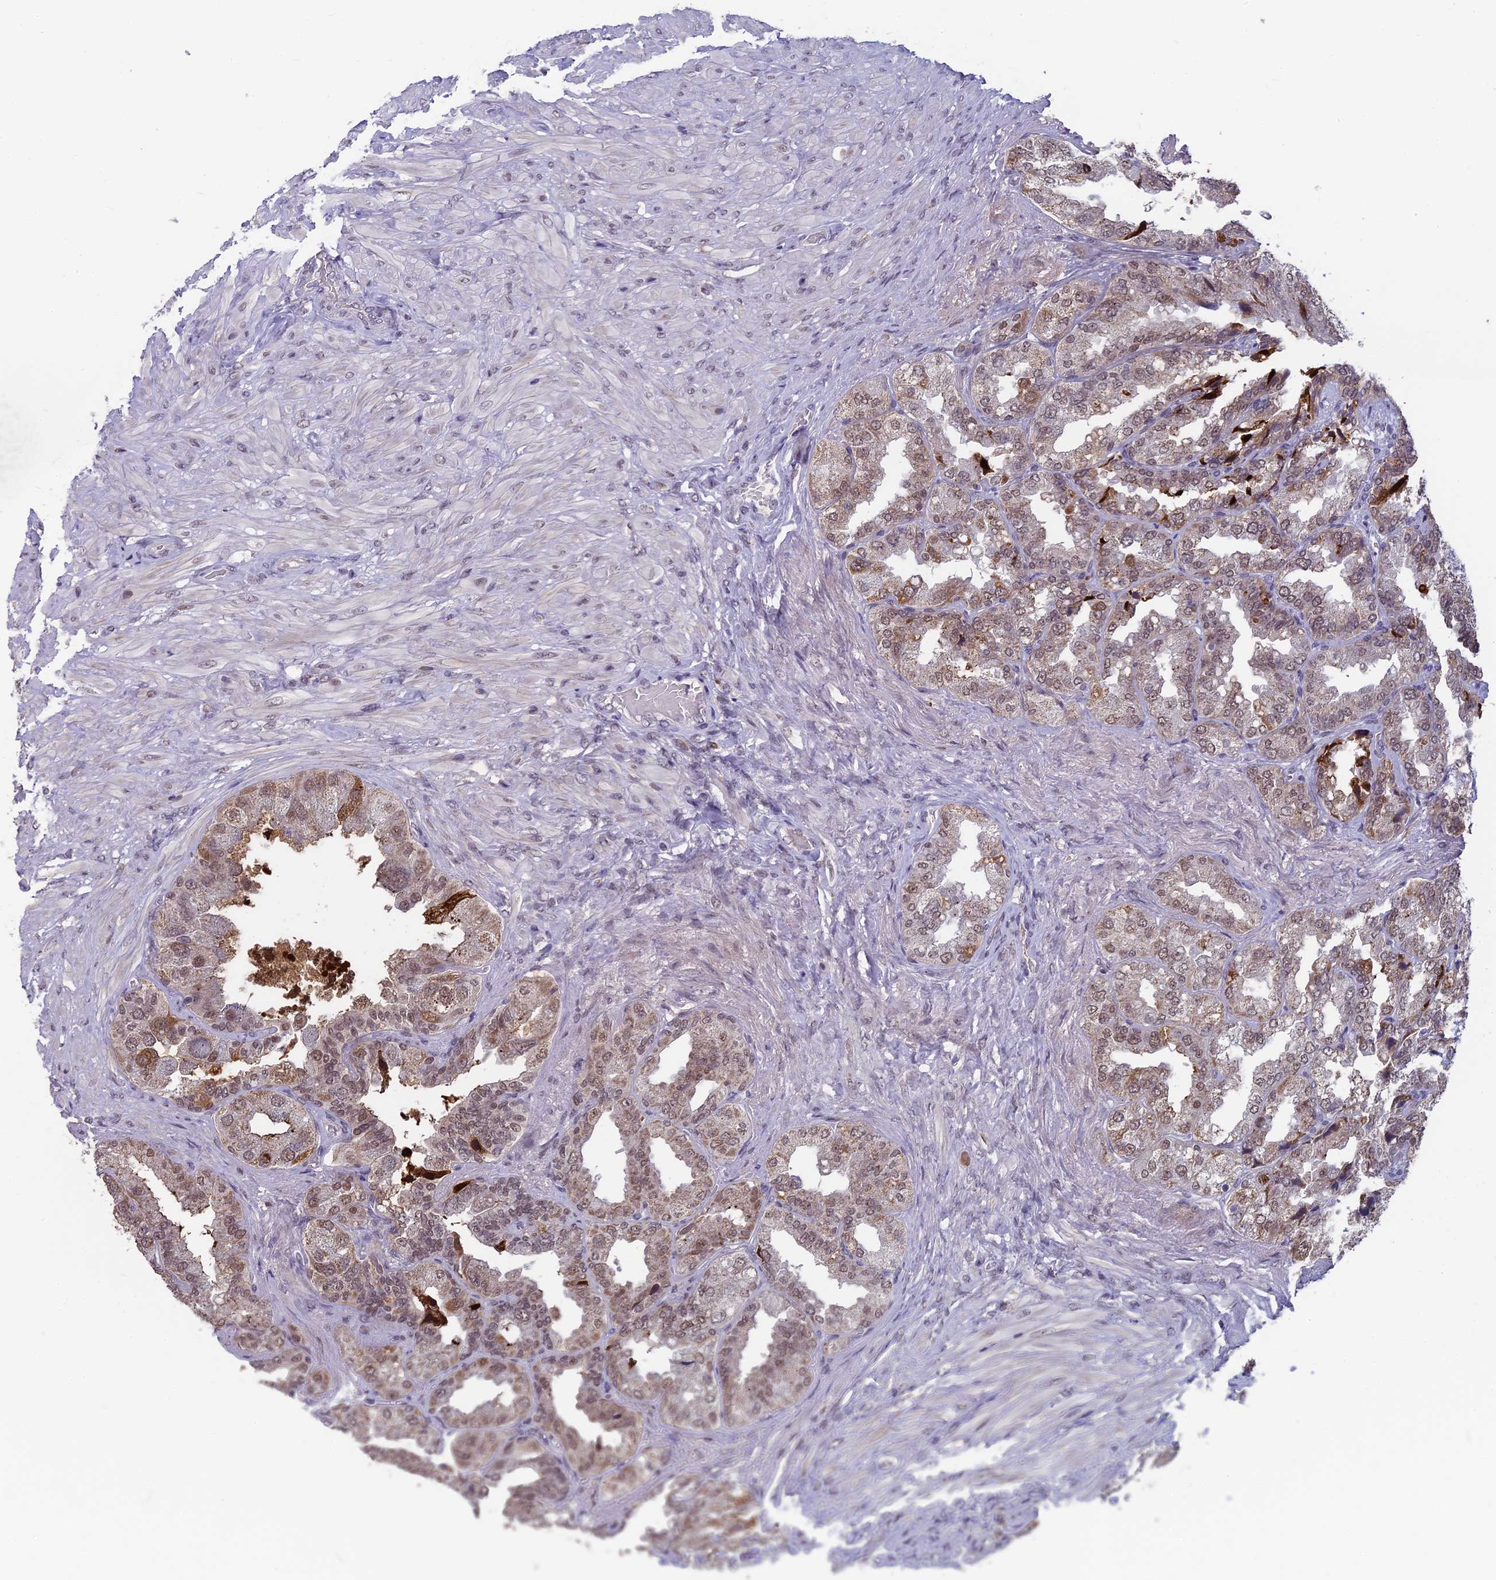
{"staining": {"intensity": "moderate", "quantity": ">75%", "location": "cytoplasmic/membranous,nuclear"}, "tissue": "seminal vesicle", "cell_type": "Glandular cells", "image_type": "normal", "snomed": [{"axis": "morphology", "description": "Normal tissue, NOS"}, {"axis": "topography", "description": "Seminal veicle"}, {"axis": "topography", "description": "Peripheral nerve tissue"}], "caption": "Moderate cytoplasmic/membranous,nuclear expression is identified in approximately >75% of glandular cells in unremarkable seminal vesicle. Using DAB (brown) and hematoxylin (blue) stains, captured at high magnification using brightfield microscopy.", "gene": "MT", "patient": {"sex": "male", "age": 63}}